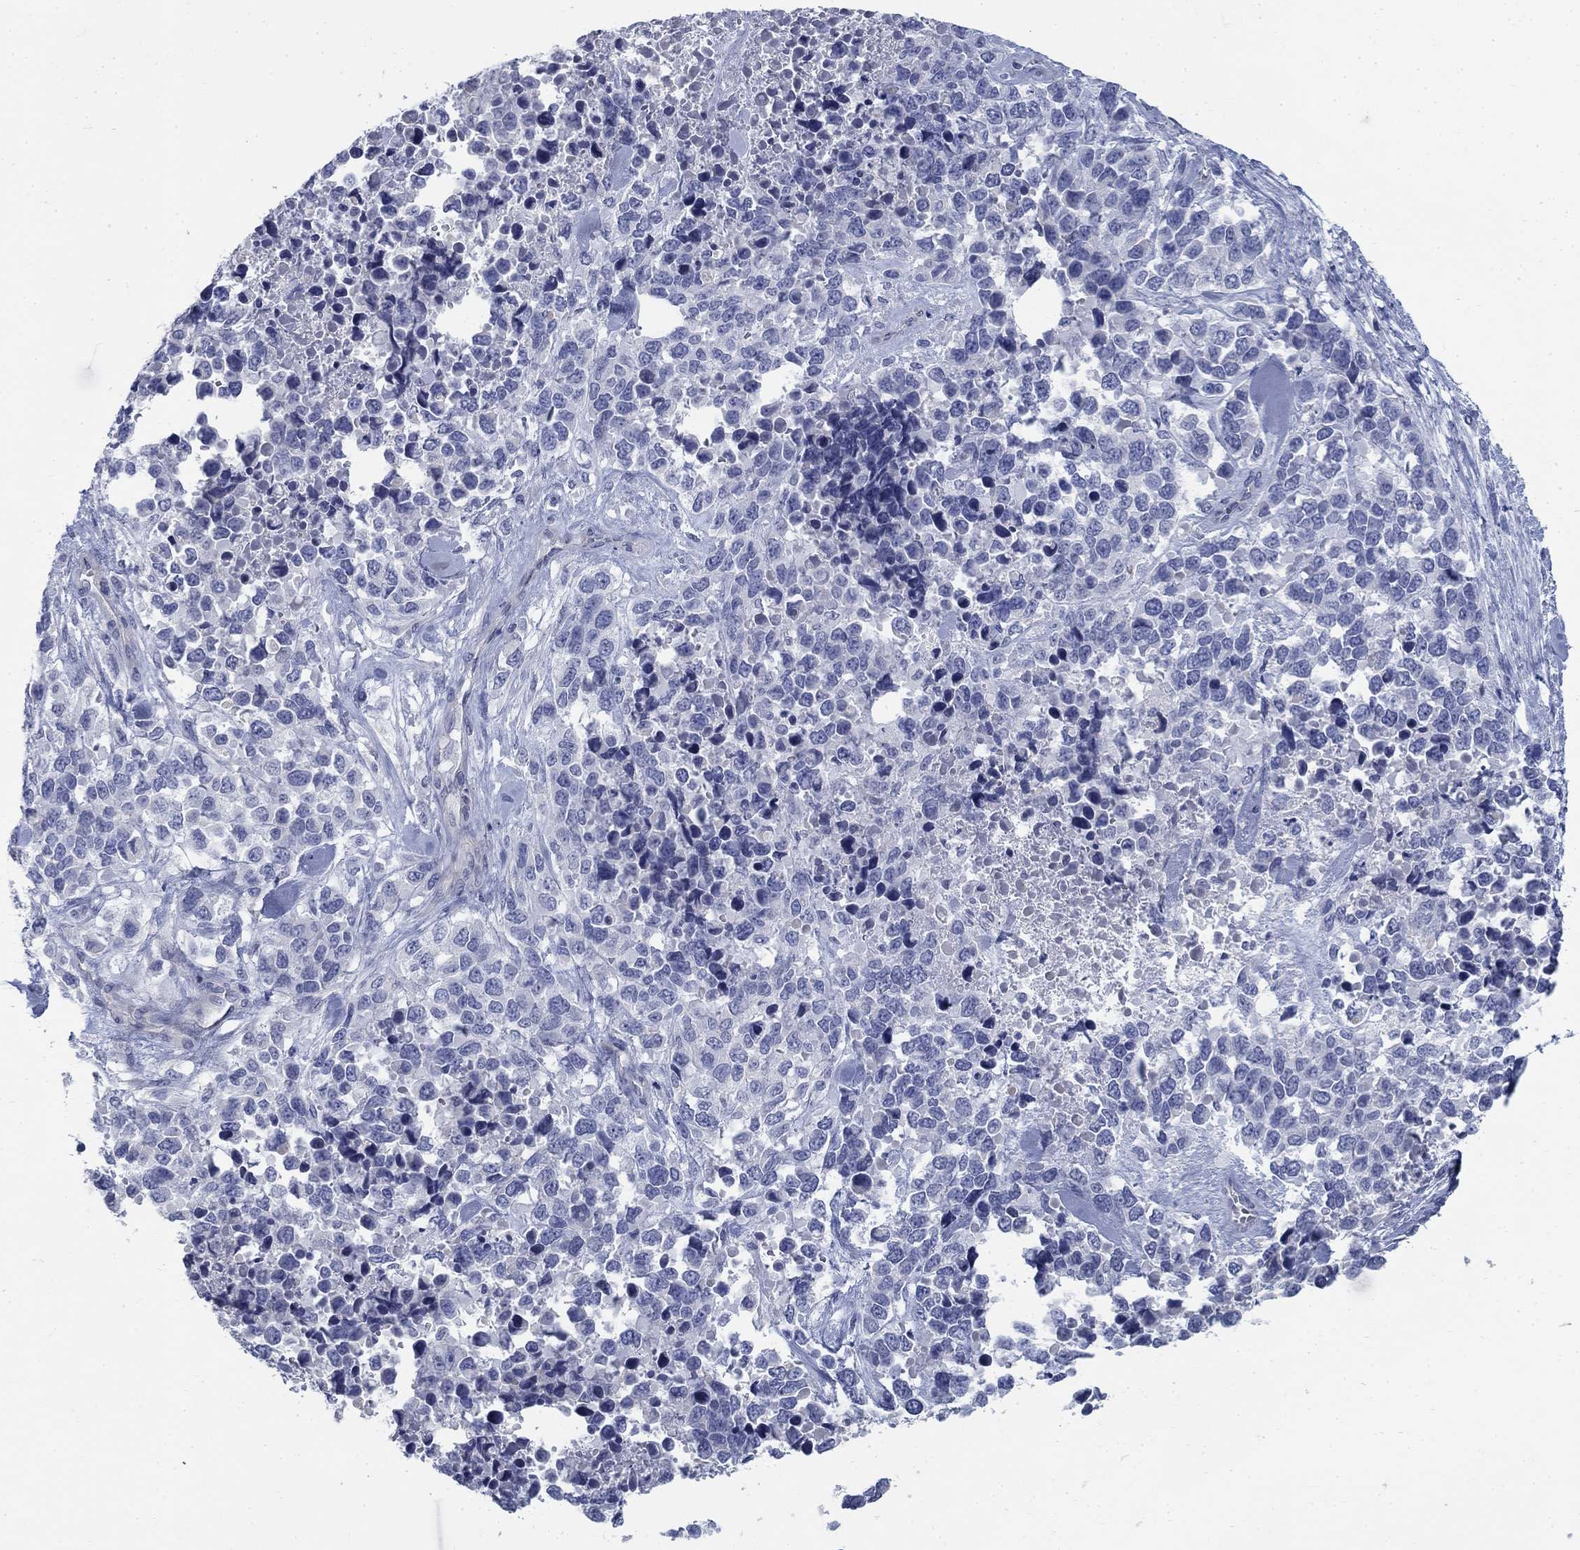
{"staining": {"intensity": "negative", "quantity": "none", "location": "none"}, "tissue": "melanoma", "cell_type": "Tumor cells", "image_type": "cancer", "snomed": [{"axis": "morphology", "description": "Malignant melanoma, Metastatic site"}, {"axis": "topography", "description": "Skin"}], "caption": "IHC of malignant melanoma (metastatic site) exhibits no positivity in tumor cells.", "gene": "DNER", "patient": {"sex": "male", "age": 84}}